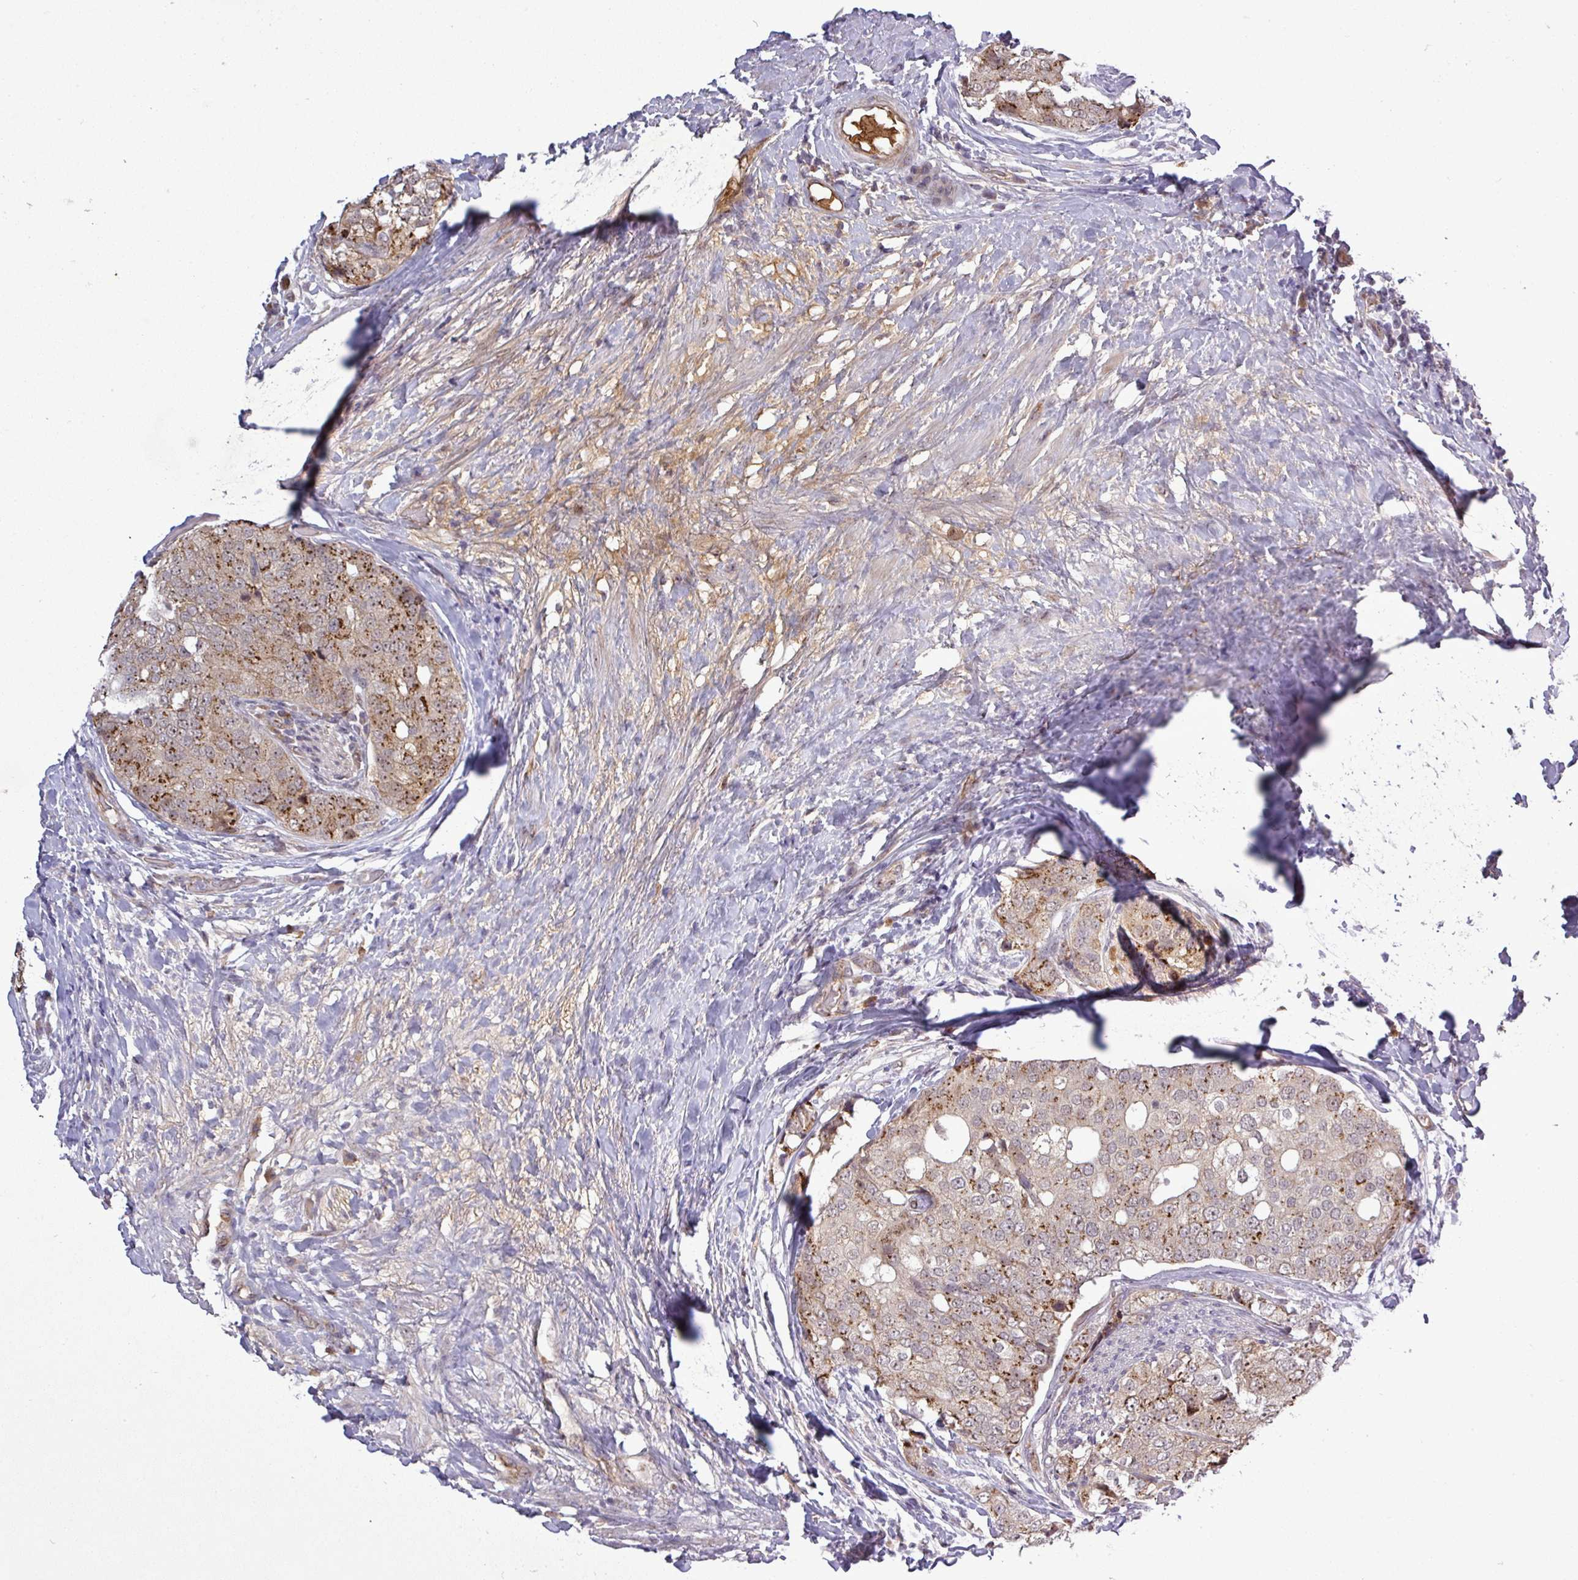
{"staining": {"intensity": "moderate", "quantity": "<25%", "location": "cytoplasmic/membranous"}, "tissue": "prostate cancer", "cell_type": "Tumor cells", "image_type": "cancer", "snomed": [{"axis": "morphology", "description": "Adenocarcinoma, High grade"}, {"axis": "topography", "description": "Prostate"}], "caption": "Human prostate cancer (high-grade adenocarcinoma) stained with a brown dye demonstrates moderate cytoplasmic/membranous positive staining in approximately <25% of tumor cells.", "gene": "PCDH1", "patient": {"sex": "male", "age": 49}}